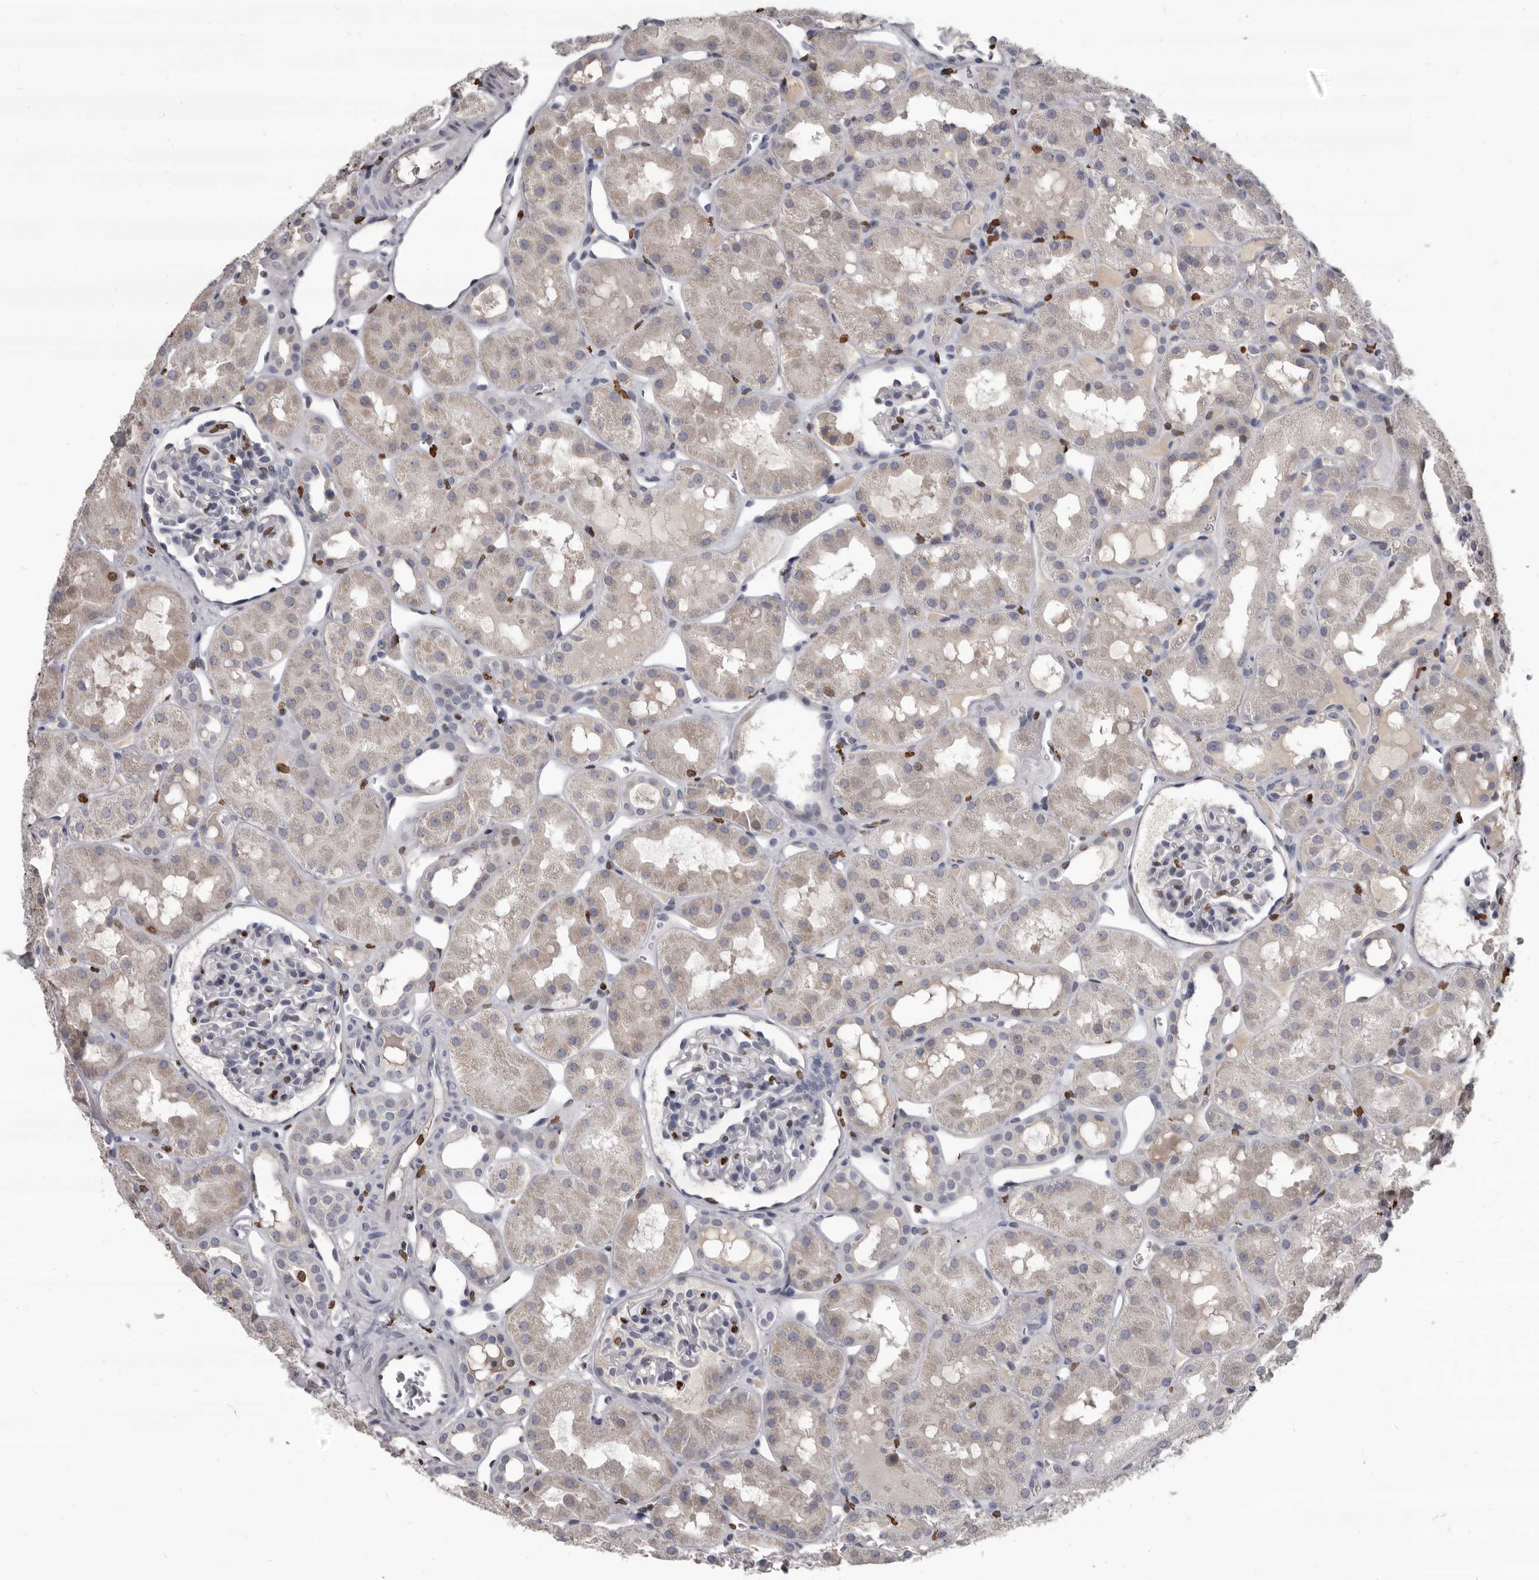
{"staining": {"intensity": "negative", "quantity": "none", "location": "none"}, "tissue": "kidney", "cell_type": "Cells in glomeruli", "image_type": "normal", "snomed": [{"axis": "morphology", "description": "Normal tissue, NOS"}, {"axis": "topography", "description": "Kidney"}], "caption": "An IHC image of normal kidney is shown. There is no staining in cells in glomeruli of kidney. (Stains: DAB immunohistochemistry (IHC) with hematoxylin counter stain, Microscopy: brightfield microscopy at high magnification).", "gene": "AHR", "patient": {"sex": "male", "age": 16}}